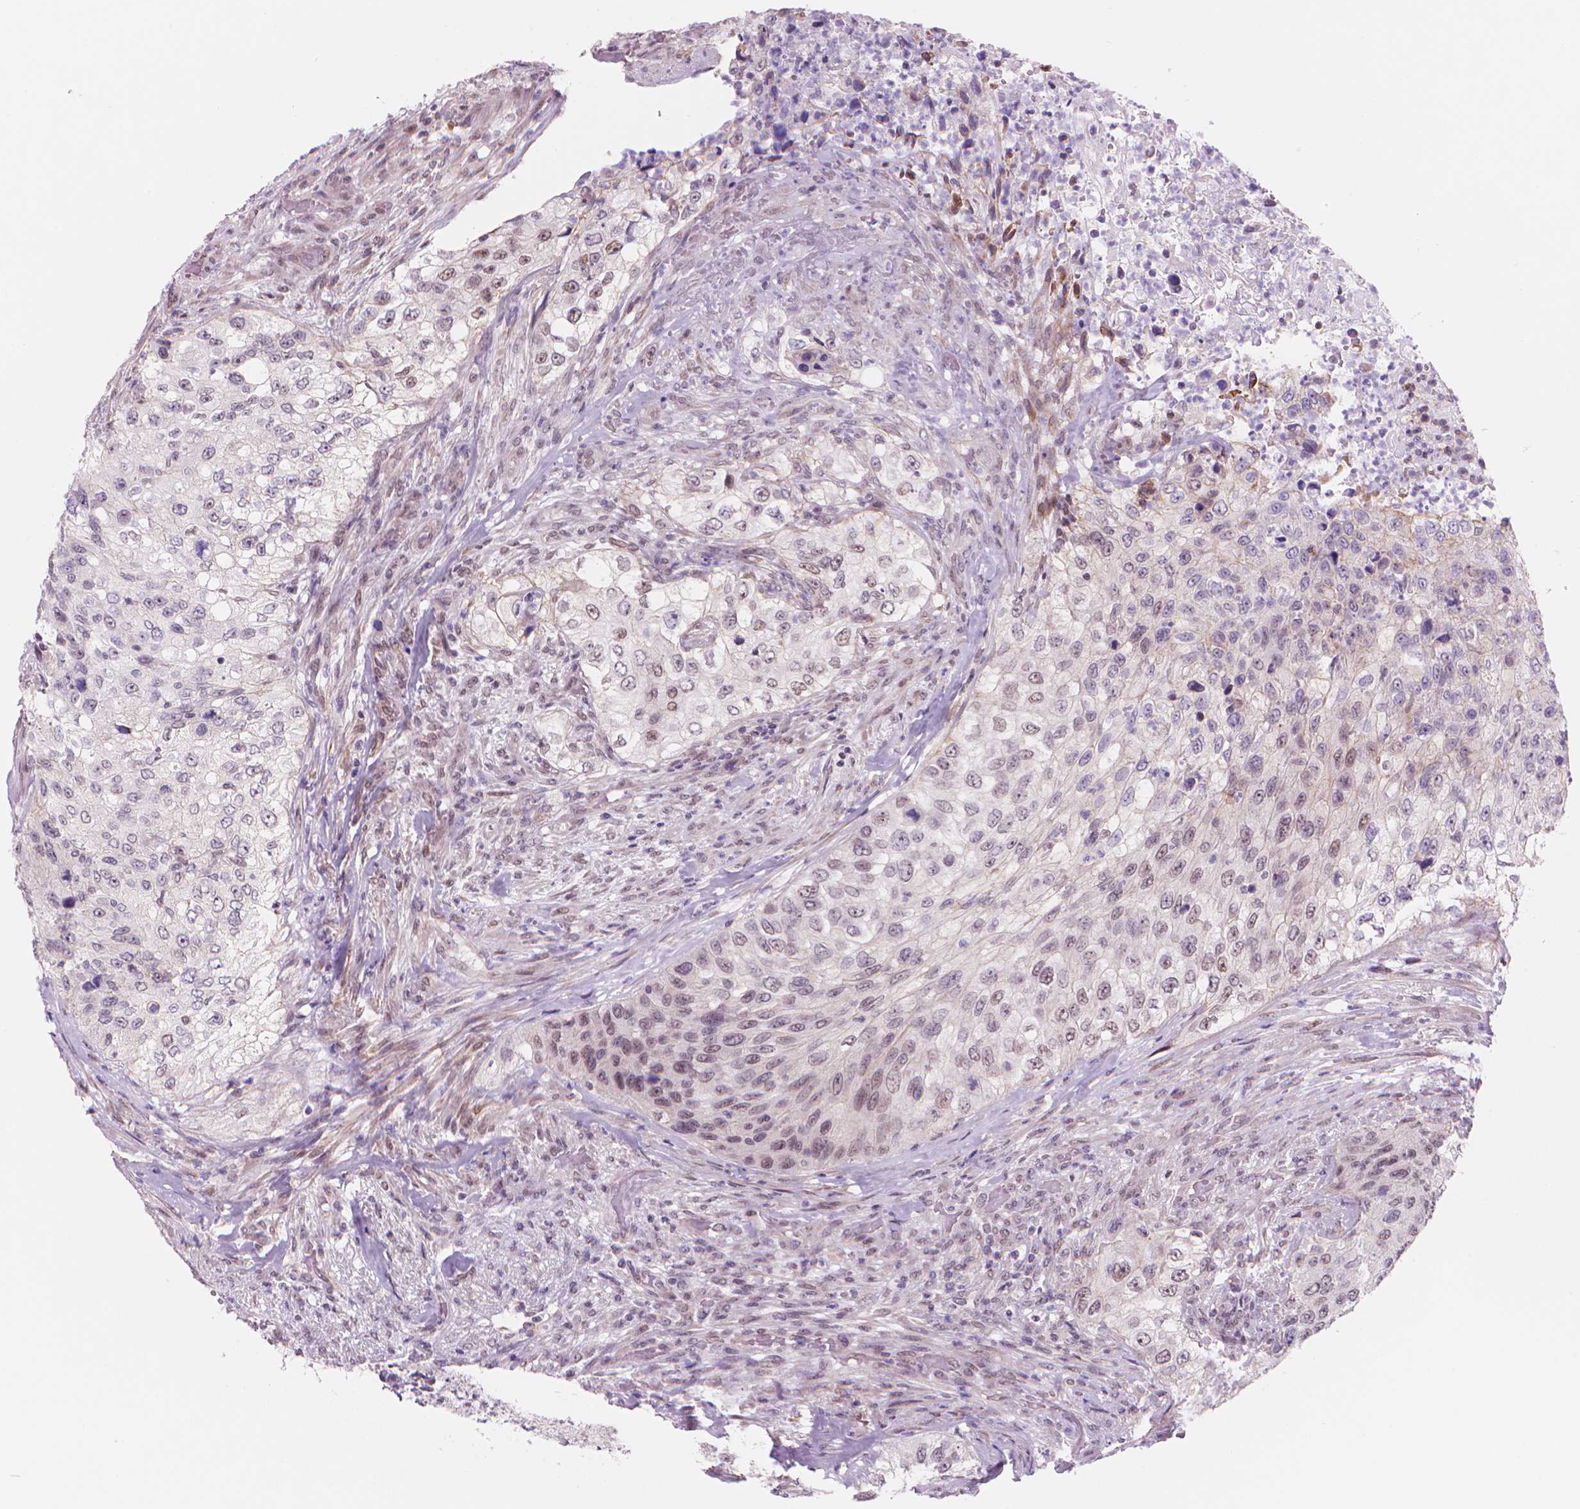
{"staining": {"intensity": "moderate", "quantity": "<25%", "location": "nuclear"}, "tissue": "urothelial cancer", "cell_type": "Tumor cells", "image_type": "cancer", "snomed": [{"axis": "morphology", "description": "Urothelial carcinoma, High grade"}, {"axis": "topography", "description": "Urinary bladder"}], "caption": "This micrograph shows immunohistochemistry (IHC) staining of urothelial cancer, with low moderate nuclear staining in approximately <25% of tumor cells.", "gene": "POLR3D", "patient": {"sex": "female", "age": 60}}